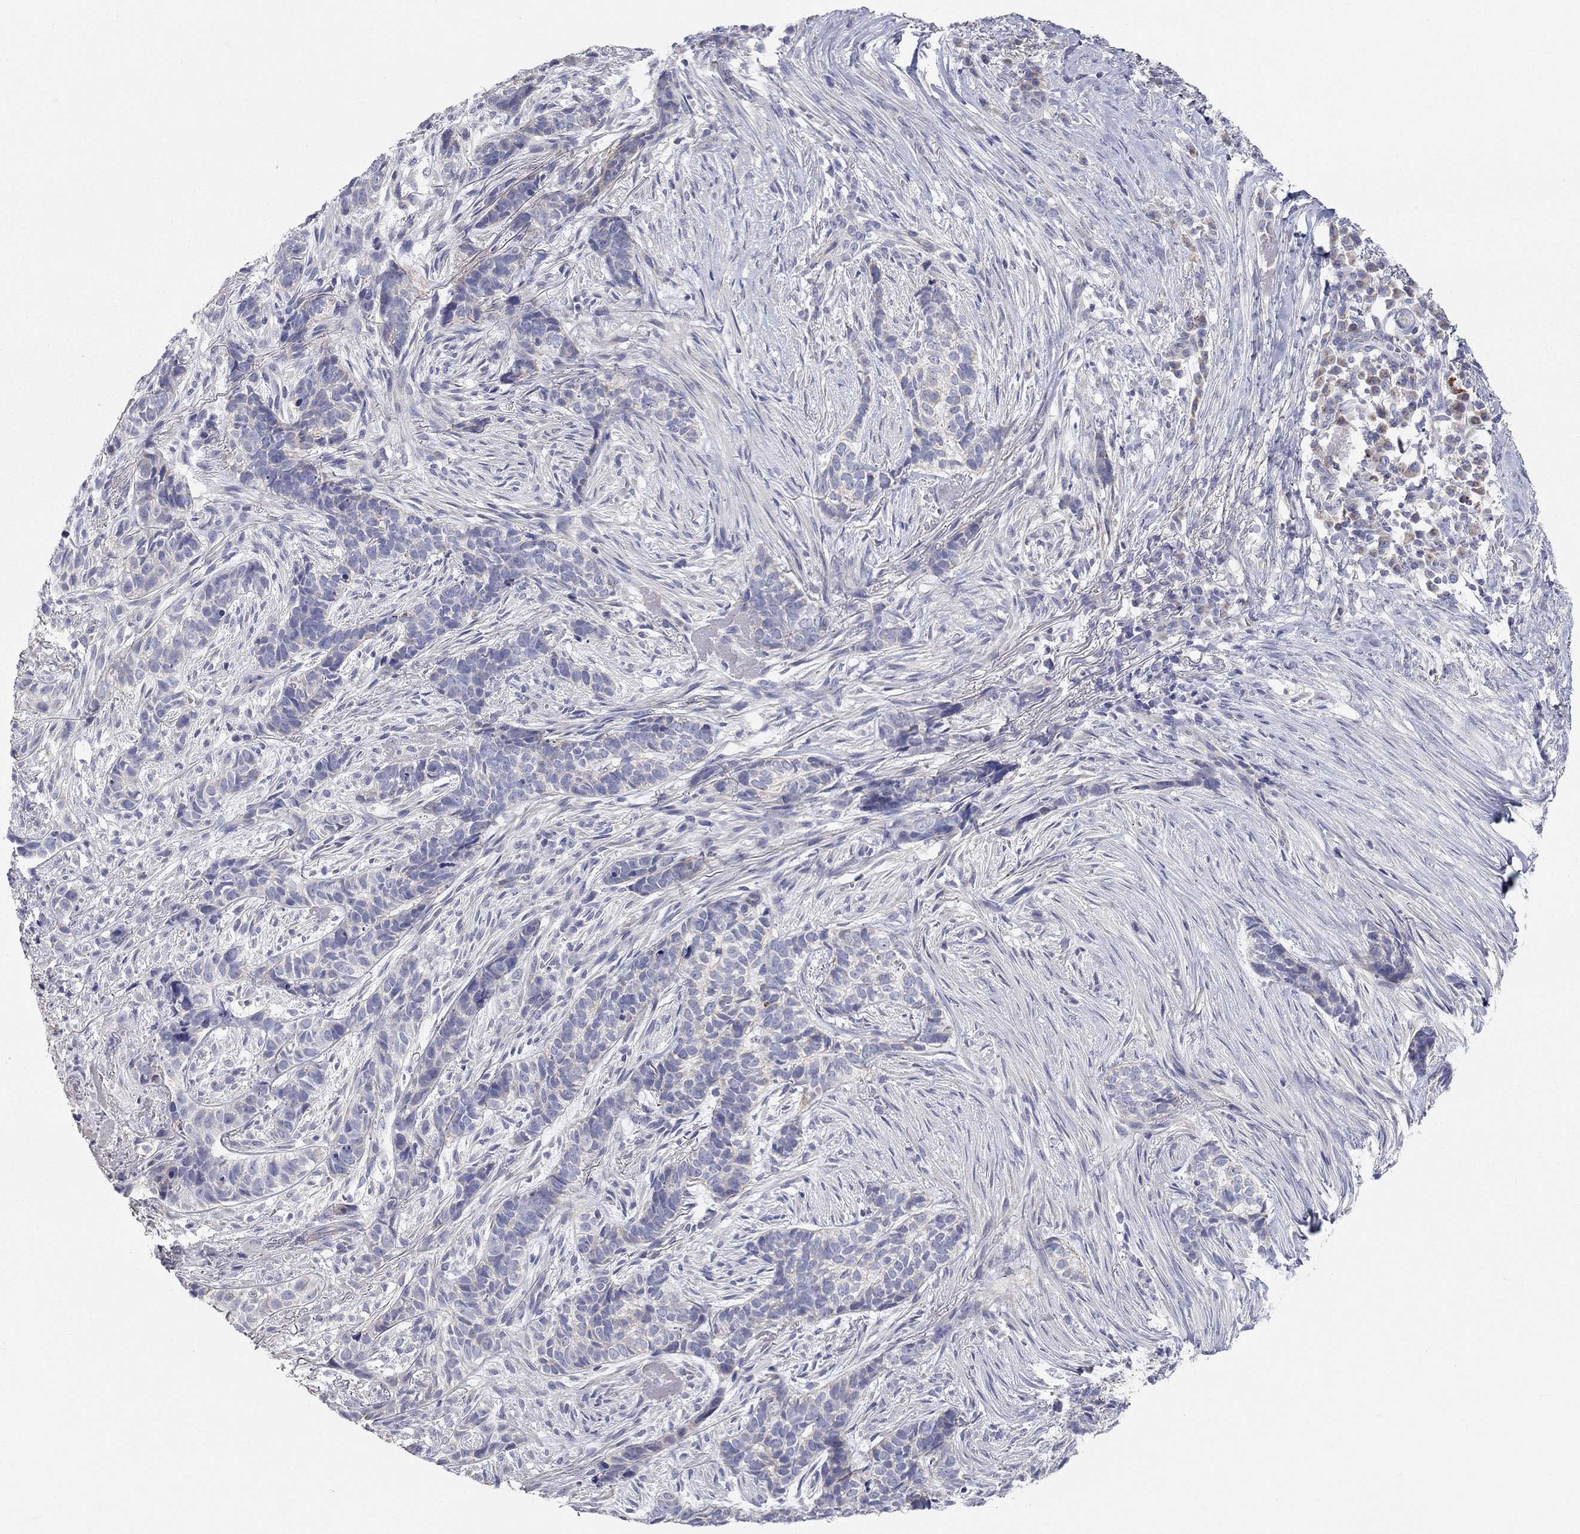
{"staining": {"intensity": "negative", "quantity": "none", "location": "none"}, "tissue": "skin cancer", "cell_type": "Tumor cells", "image_type": "cancer", "snomed": [{"axis": "morphology", "description": "Basal cell carcinoma"}, {"axis": "topography", "description": "Skin"}], "caption": "The IHC micrograph has no significant expression in tumor cells of skin basal cell carcinoma tissue.", "gene": "RCAN1", "patient": {"sex": "female", "age": 69}}